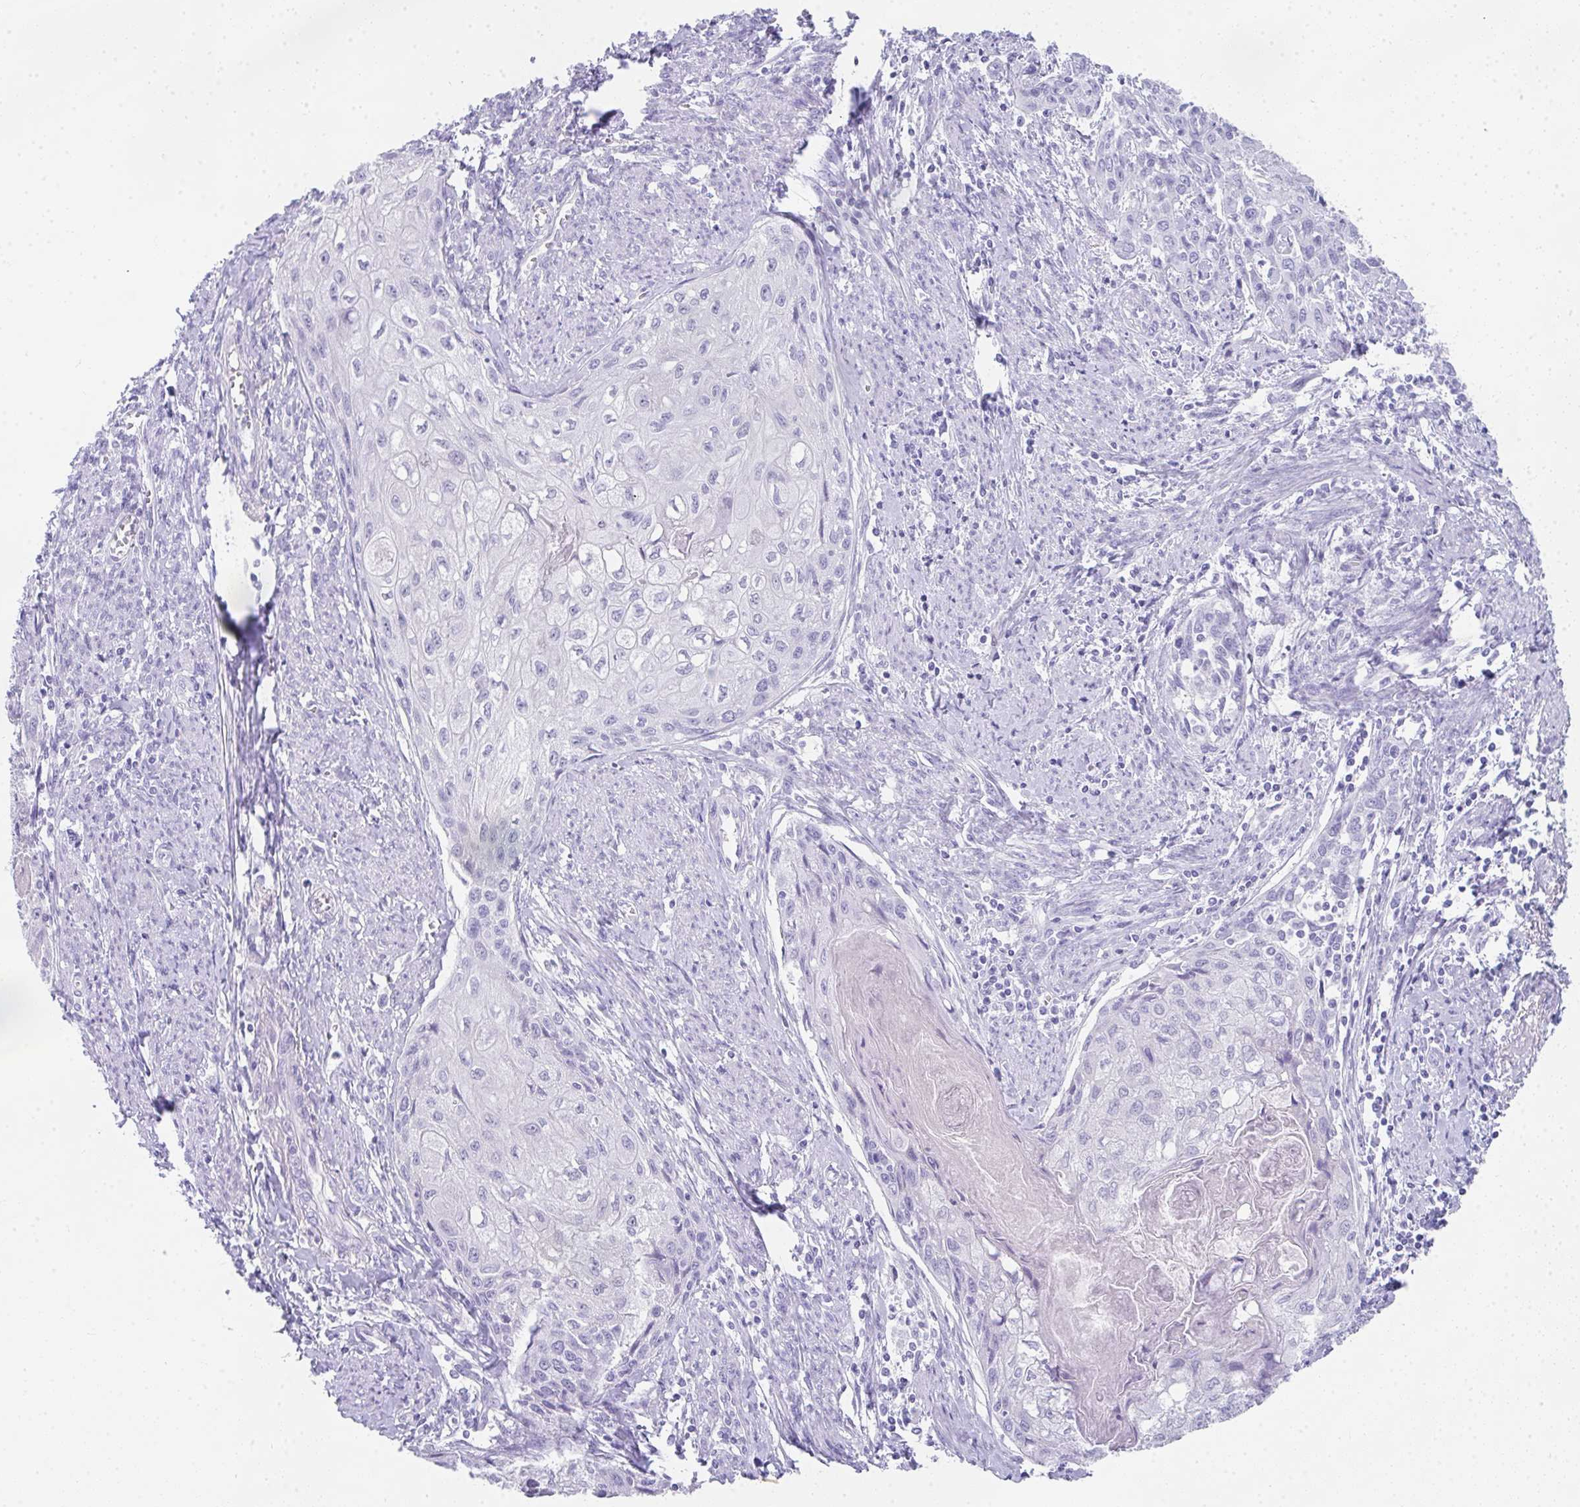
{"staining": {"intensity": "negative", "quantity": "none", "location": "none"}, "tissue": "cervical cancer", "cell_type": "Tumor cells", "image_type": "cancer", "snomed": [{"axis": "morphology", "description": "Squamous cell carcinoma, NOS"}, {"axis": "topography", "description": "Cervix"}], "caption": "Immunohistochemical staining of squamous cell carcinoma (cervical) reveals no significant expression in tumor cells.", "gene": "RLF", "patient": {"sex": "female", "age": 67}}